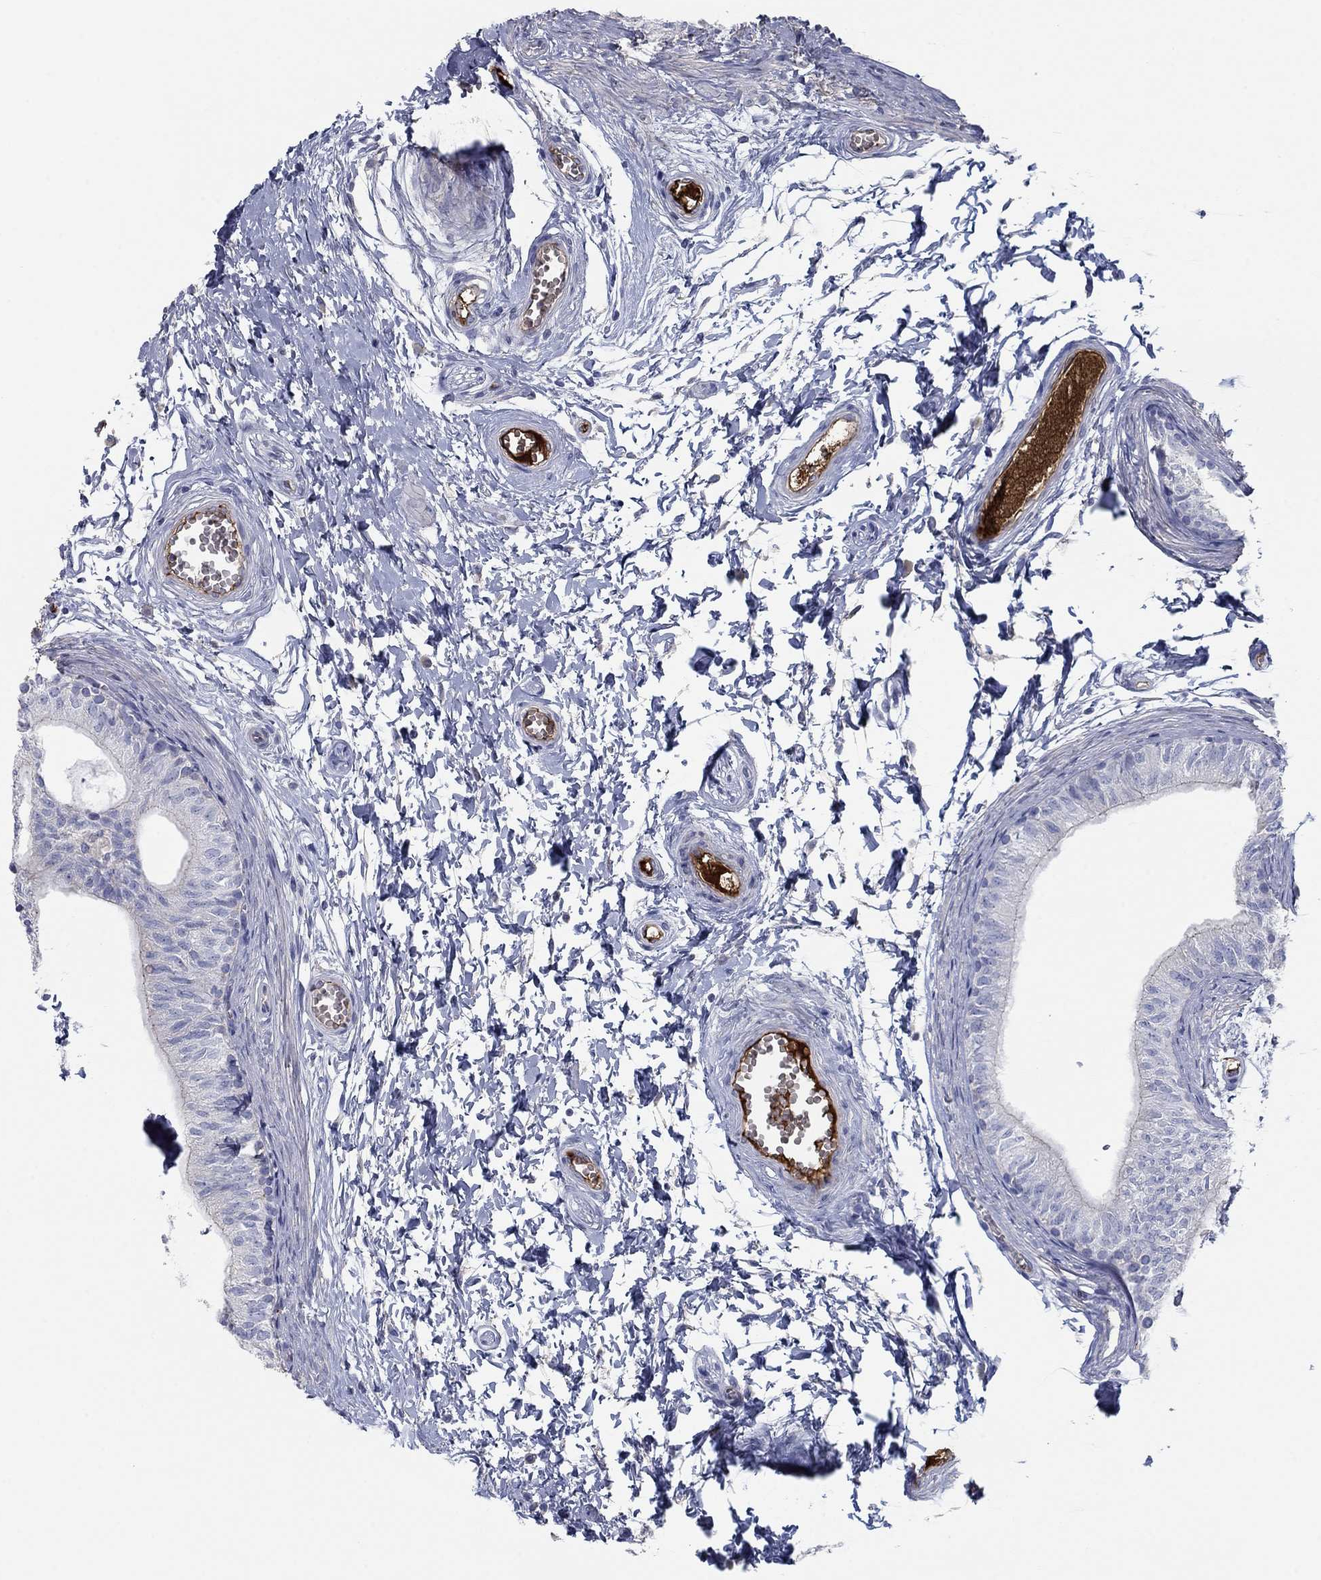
{"staining": {"intensity": "negative", "quantity": "none", "location": "none"}, "tissue": "epididymis", "cell_type": "Glandular cells", "image_type": "normal", "snomed": [{"axis": "morphology", "description": "Normal tissue, NOS"}, {"axis": "topography", "description": "Epididymis"}], "caption": "Immunohistochemistry photomicrograph of normal epididymis stained for a protein (brown), which exhibits no staining in glandular cells. (Immunohistochemistry (ihc), brightfield microscopy, high magnification).", "gene": "APOC3", "patient": {"sex": "male", "age": 22}}